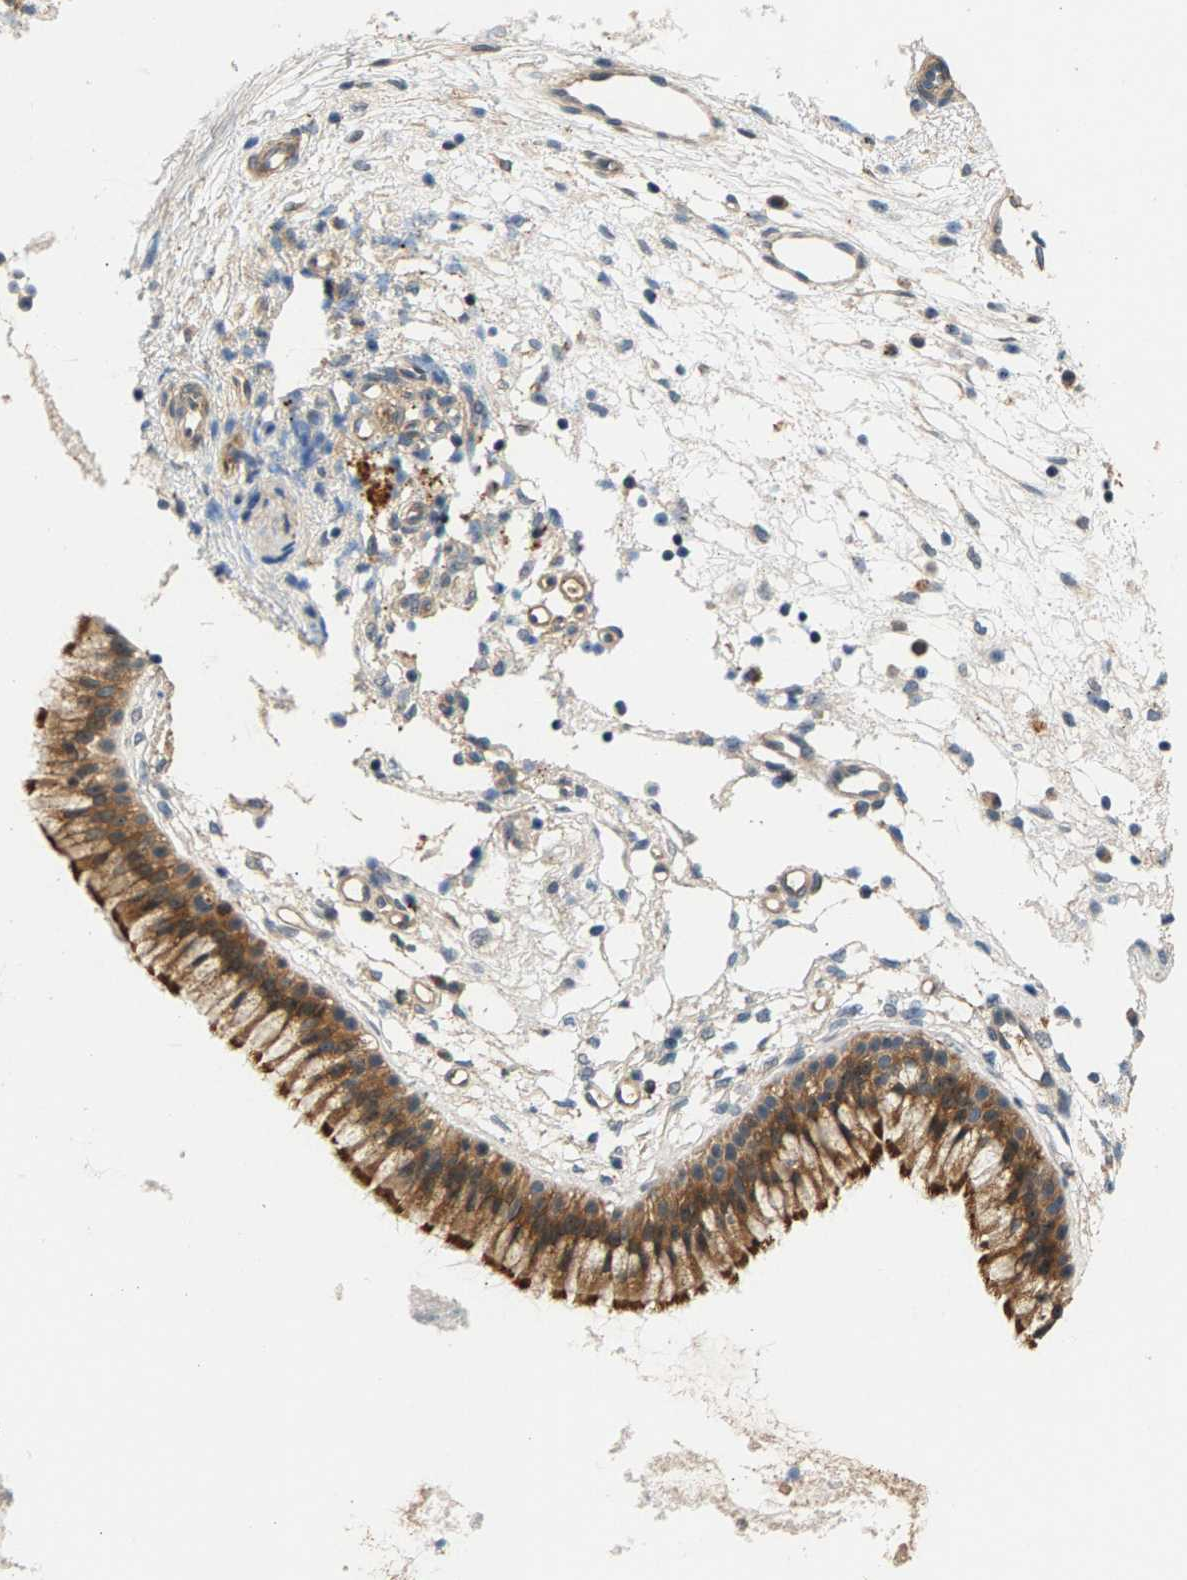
{"staining": {"intensity": "moderate", "quantity": ">75%", "location": "cytoplasmic/membranous"}, "tissue": "nasopharynx", "cell_type": "Respiratory epithelial cells", "image_type": "normal", "snomed": [{"axis": "morphology", "description": "Normal tissue, NOS"}, {"axis": "topography", "description": "Nasopharynx"}], "caption": "Respiratory epithelial cells show moderate cytoplasmic/membranous positivity in about >75% of cells in benign nasopharynx. The staining was performed using DAB, with brown indicating positive protein expression. Nuclei are stained blue with hematoxylin.", "gene": "MAP2K5", "patient": {"sex": "male", "age": 21}}